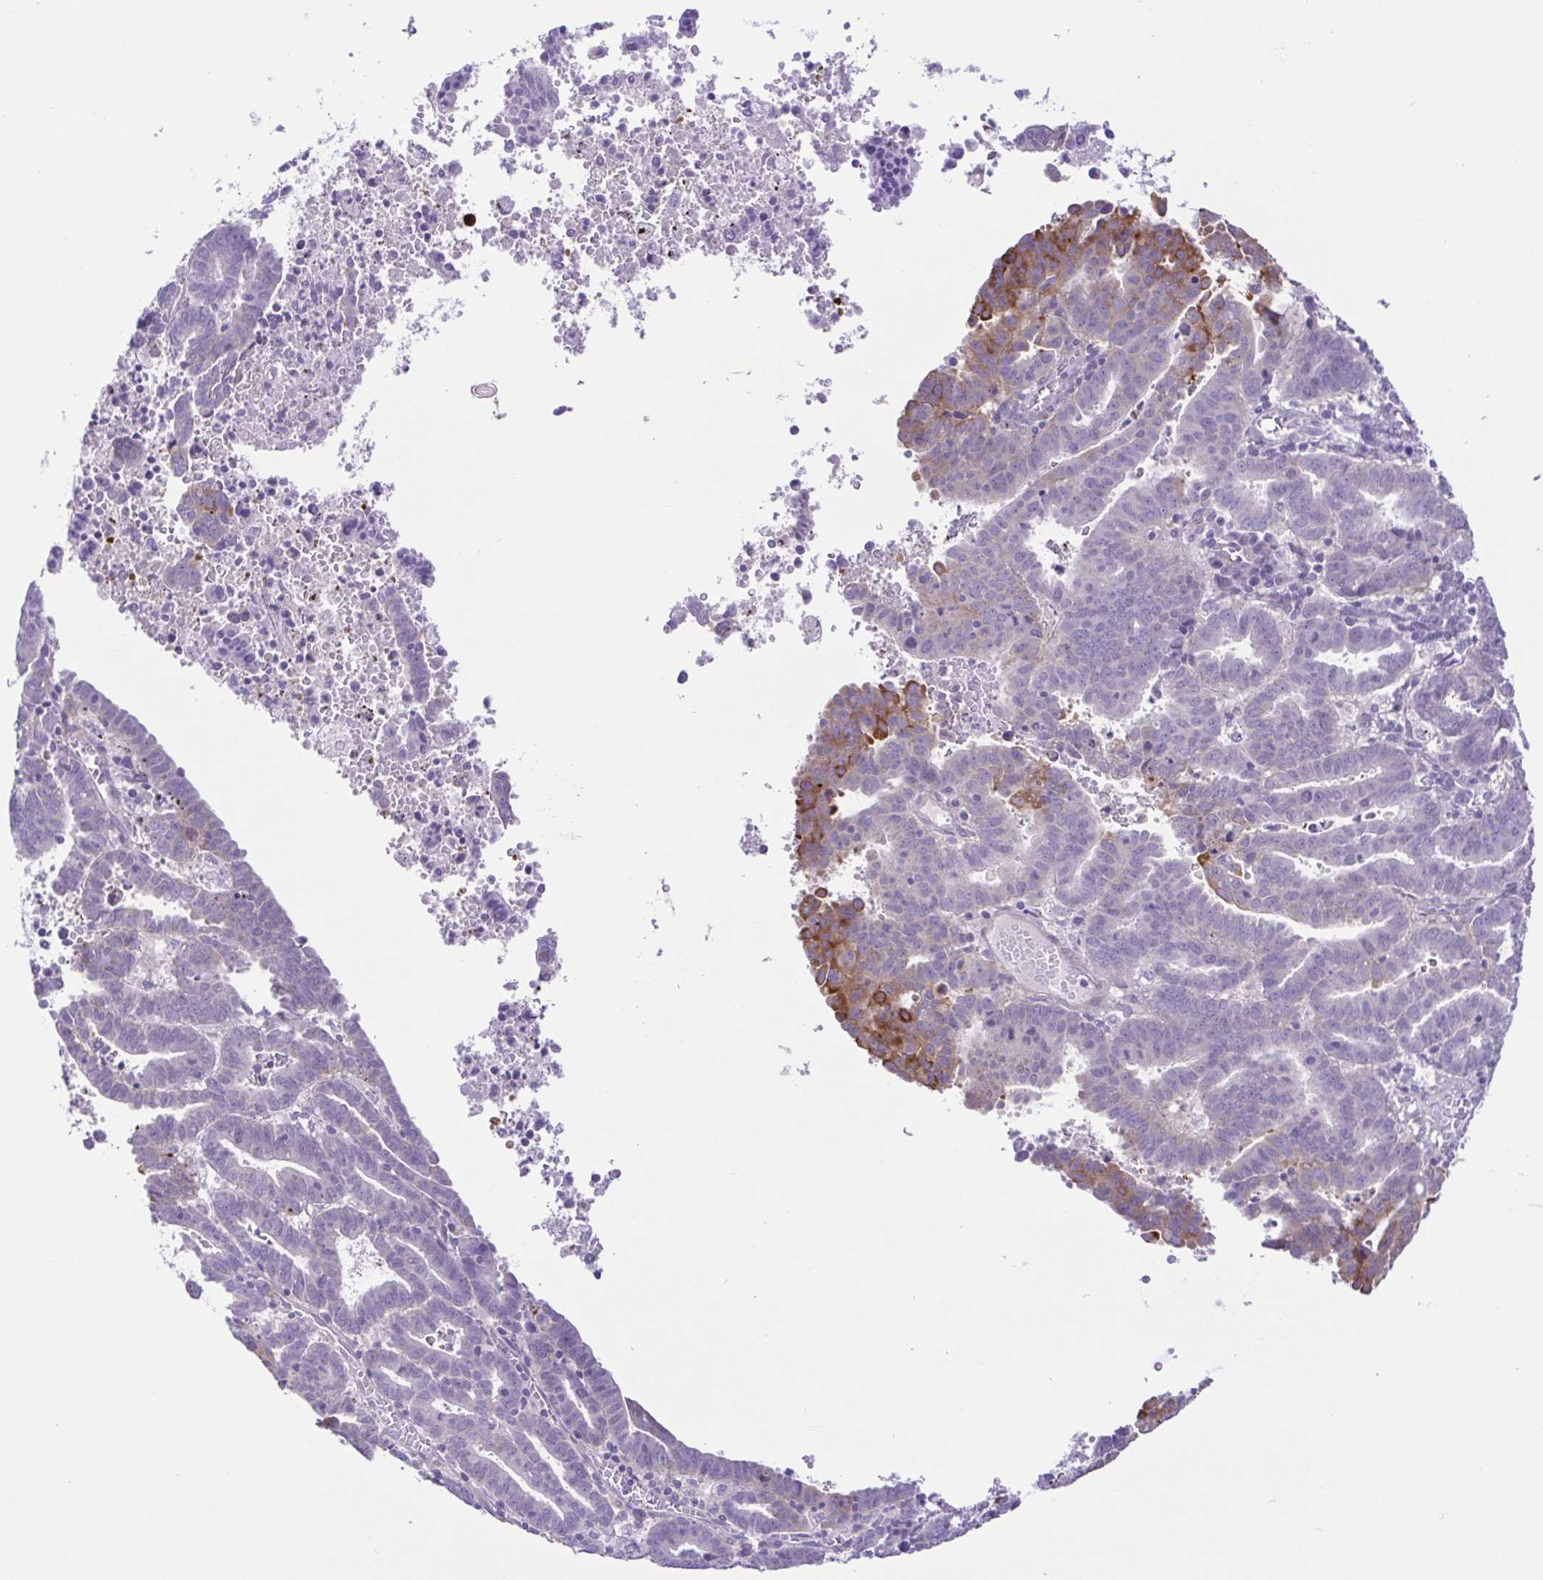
{"staining": {"intensity": "moderate", "quantity": "<25%", "location": "cytoplasmic/membranous"}, "tissue": "endometrial cancer", "cell_type": "Tumor cells", "image_type": "cancer", "snomed": [{"axis": "morphology", "description": "Adenocarcinoma, NOS"}, {"axis": "topography", "description": "Uterus"}], "caption": "Endometrial cancer stained for a protein displays moderate cytoplasmic/membranous positivity in tumor cells.", "gene": "DCLK2", "patient": {"sex": "female", "age": 83}}